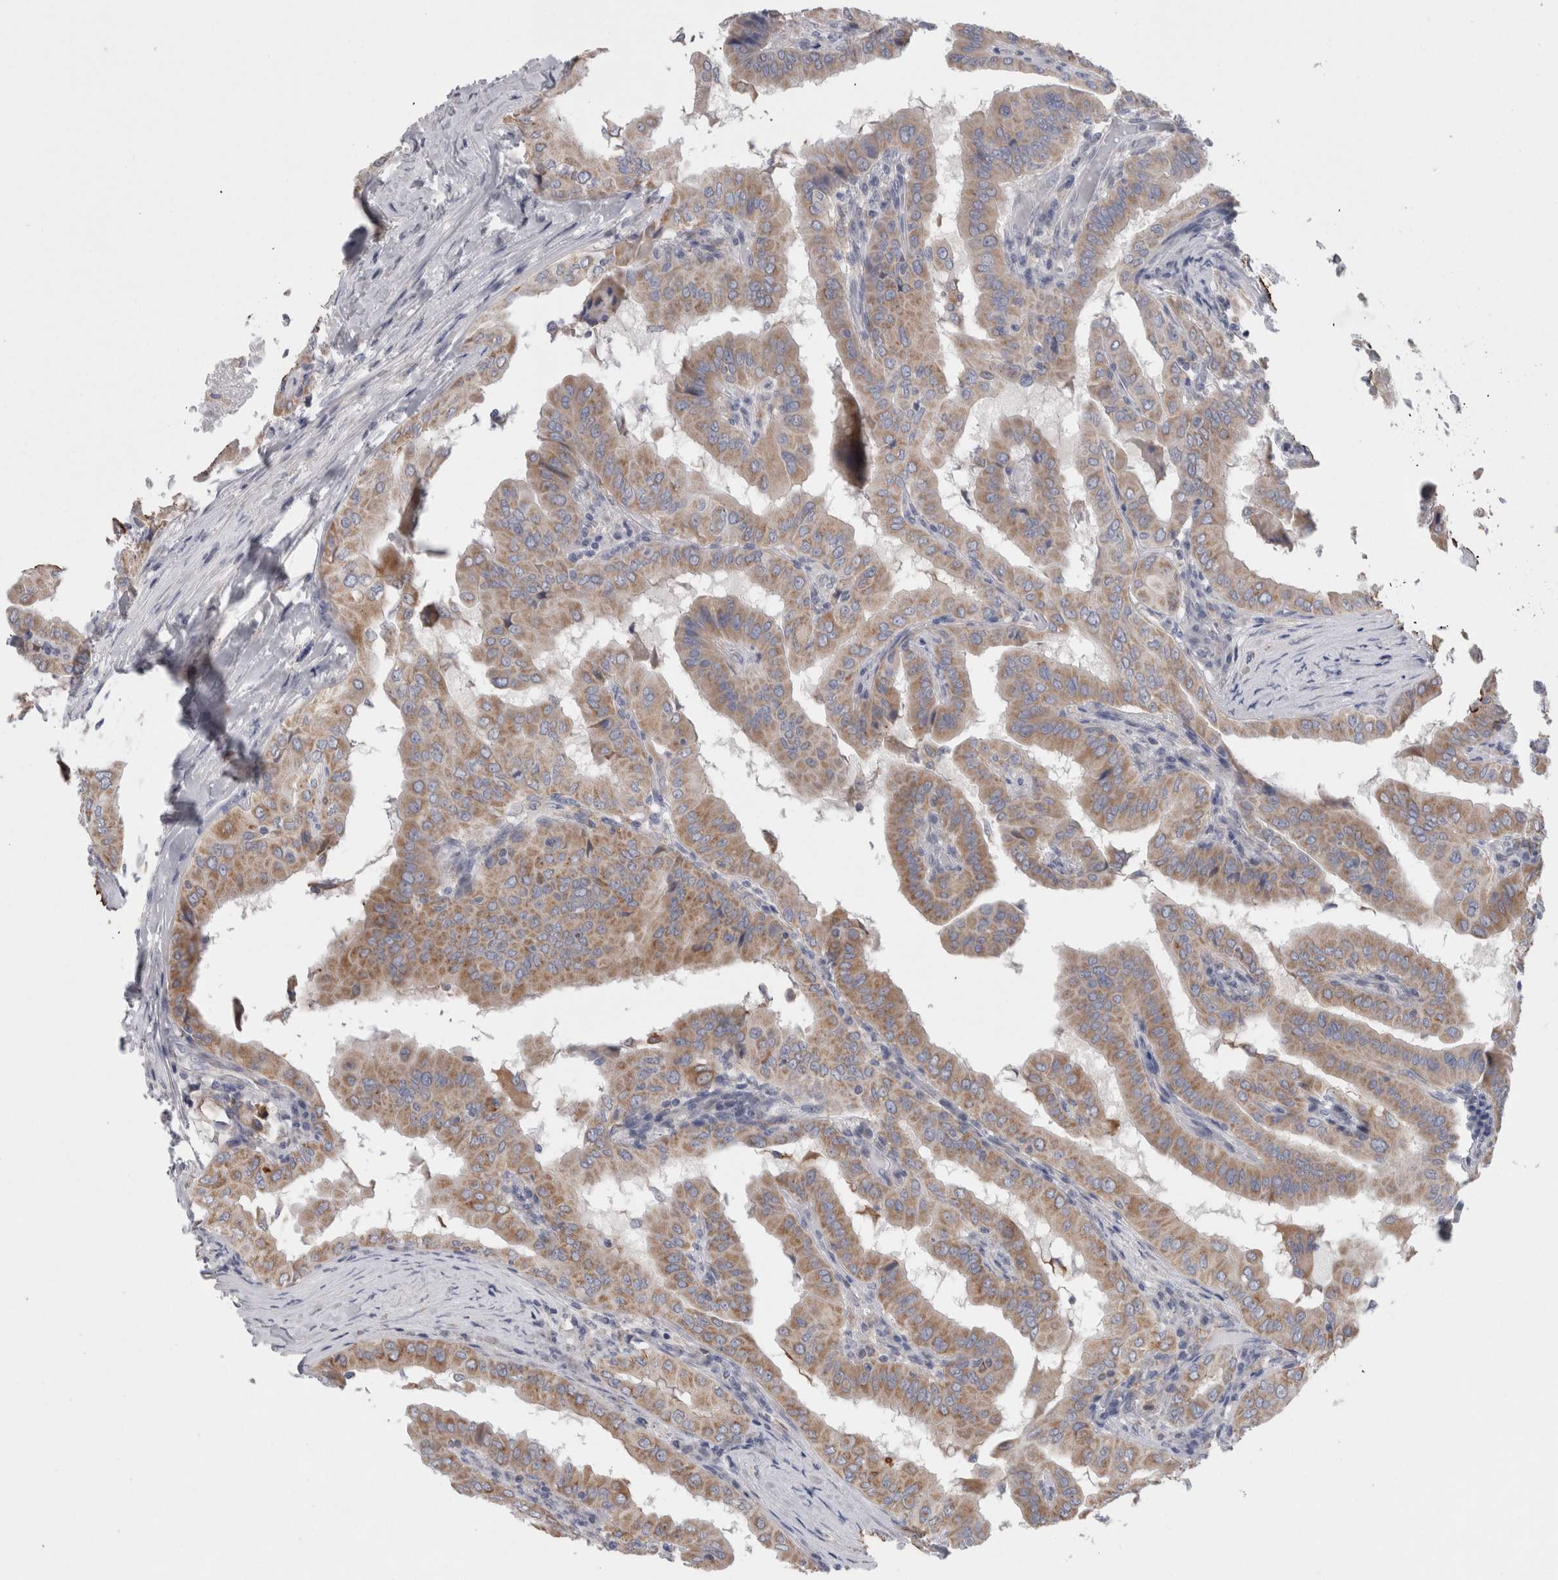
{"staining": {"intensity": "moderate", "quantity": ">75%", "location": "cytoplasmic/membranous"}, "tissue": "thyroid cancer", "cell_type": "Tumor cells", "image_type": "cancer", "snomed": [{"axis": "morphology", "description": "Papillary adenocarcinoma, NOS"}, {"axis": "topography", "description": "Thyroid gland"}], "caption": "A brown stain highlights moderate cytoplasmic/membranous staining of a protein in papillary adenocarcinoma (thyroid) tumor cells.", "gene": "GDAP1", "patient": {"sex": "male", "age": 33}}